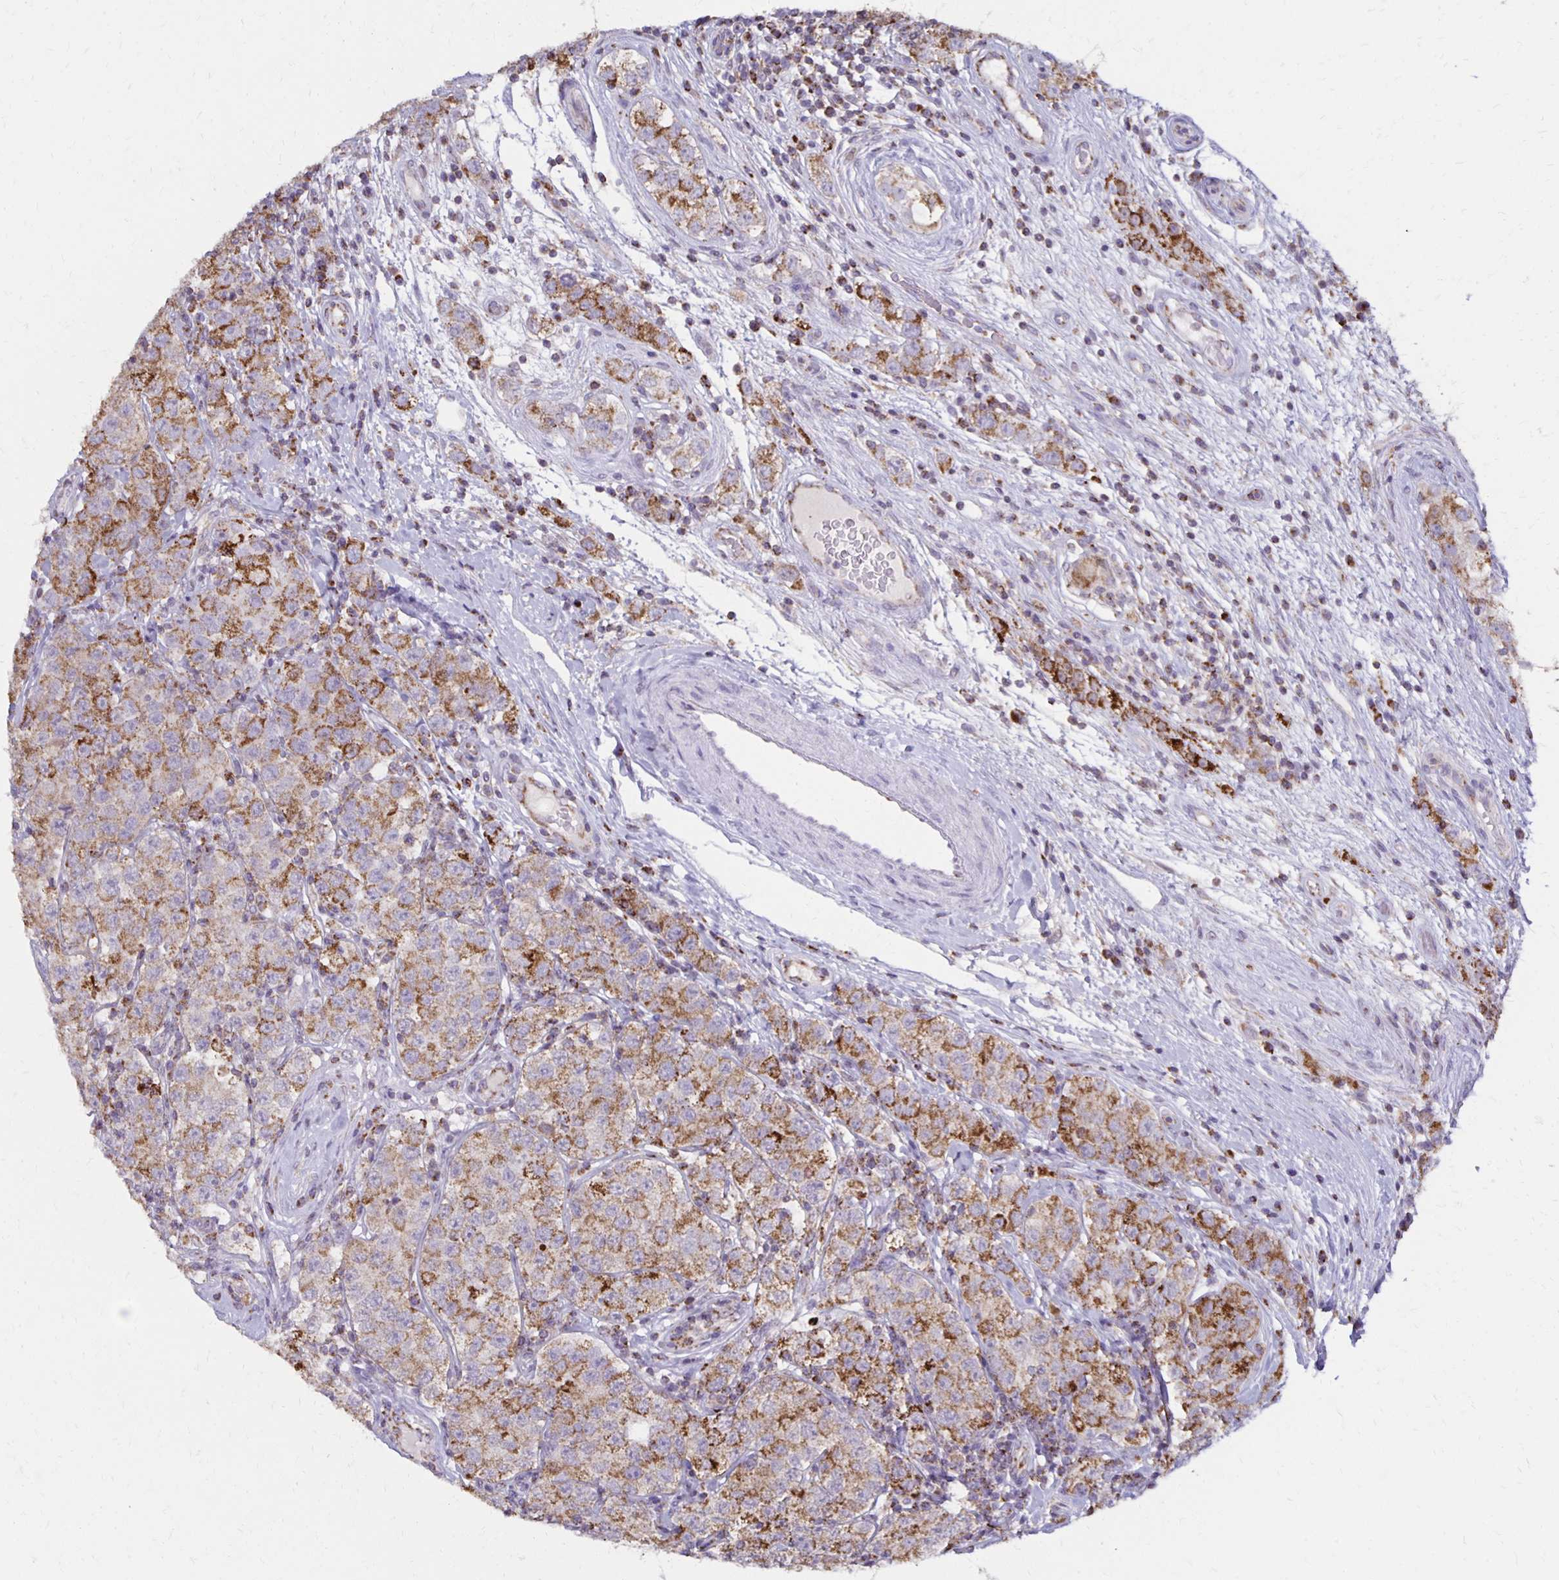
{"staining": {"intensity": "moderate", "quantity": "25%-75%", "location": "cytoplasmic/membranous"}, "tissue": "testis cancer", "cell_type": "Tumor cells", "image_type": "cancer", "snomed": [{"axis": "morphology", "description": "Seminoma, NOS"}, {"axis": "topography", "description": "Testis"}], "caption": "Testis cancer (seminoma) tissue reveals moderate cytoplasmic/membranous positivity in approximately 25%-75% of tumor cells, visualized by immunohistochemistry. (DAB = brown stain, brightfield microscopy at high magnification).", "gene": "IER3", "patient": {"sex": "male", "age": 34}}